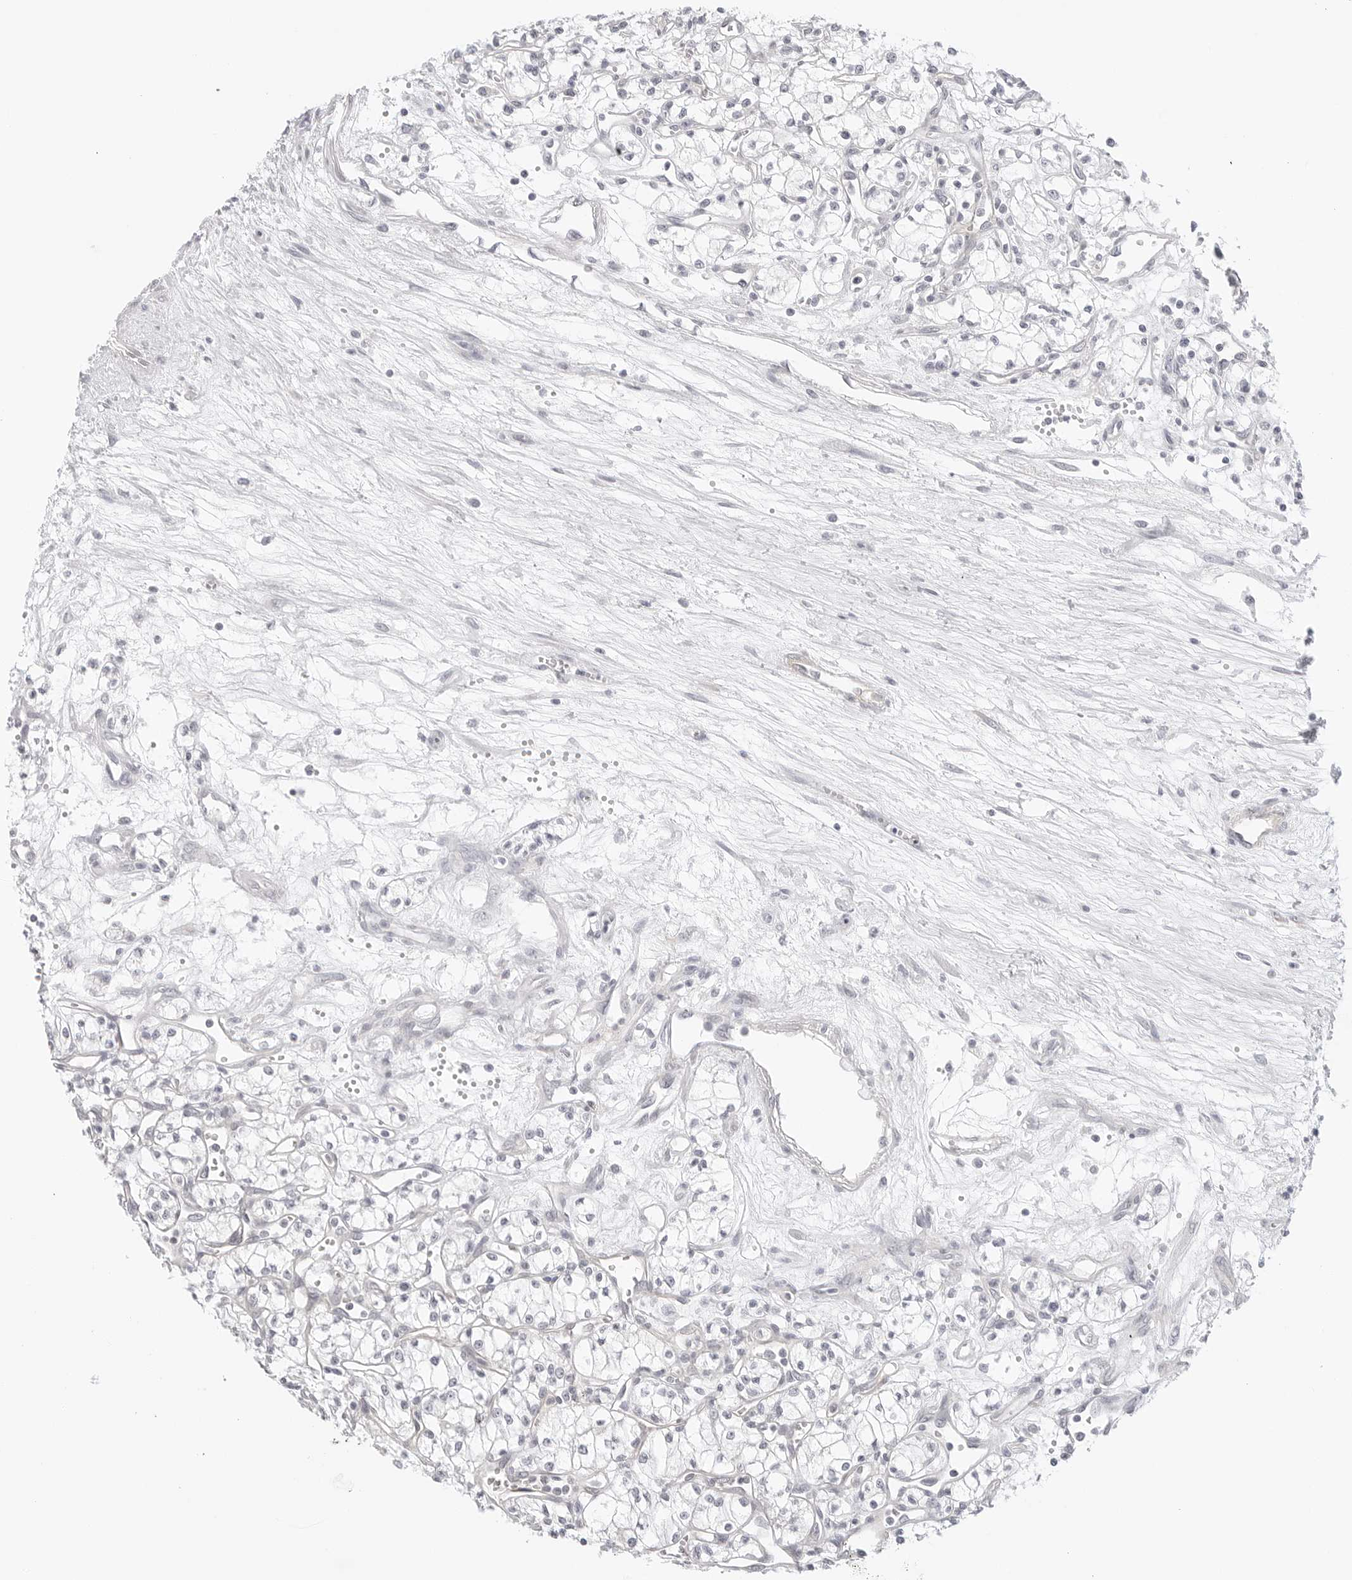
{"staining": {"intensity": "negative", "quantity": "none", "location": "none"}, "tissue": "renal cancer", "cell_type": "Tumor cells", "image_type": "cancer", "snomed": [{"axis": "morphology", "description": "Adenocarcinoma, NOS"}, {"axis": "topography", "description": "Kidney"}], "caption": "Human renal cancer stained for a protein using immunohistochemistry (IHC) shows no expression in tumor cells.", "gene": "TCP1", "patient": {"sex": "male", "age": 59}}